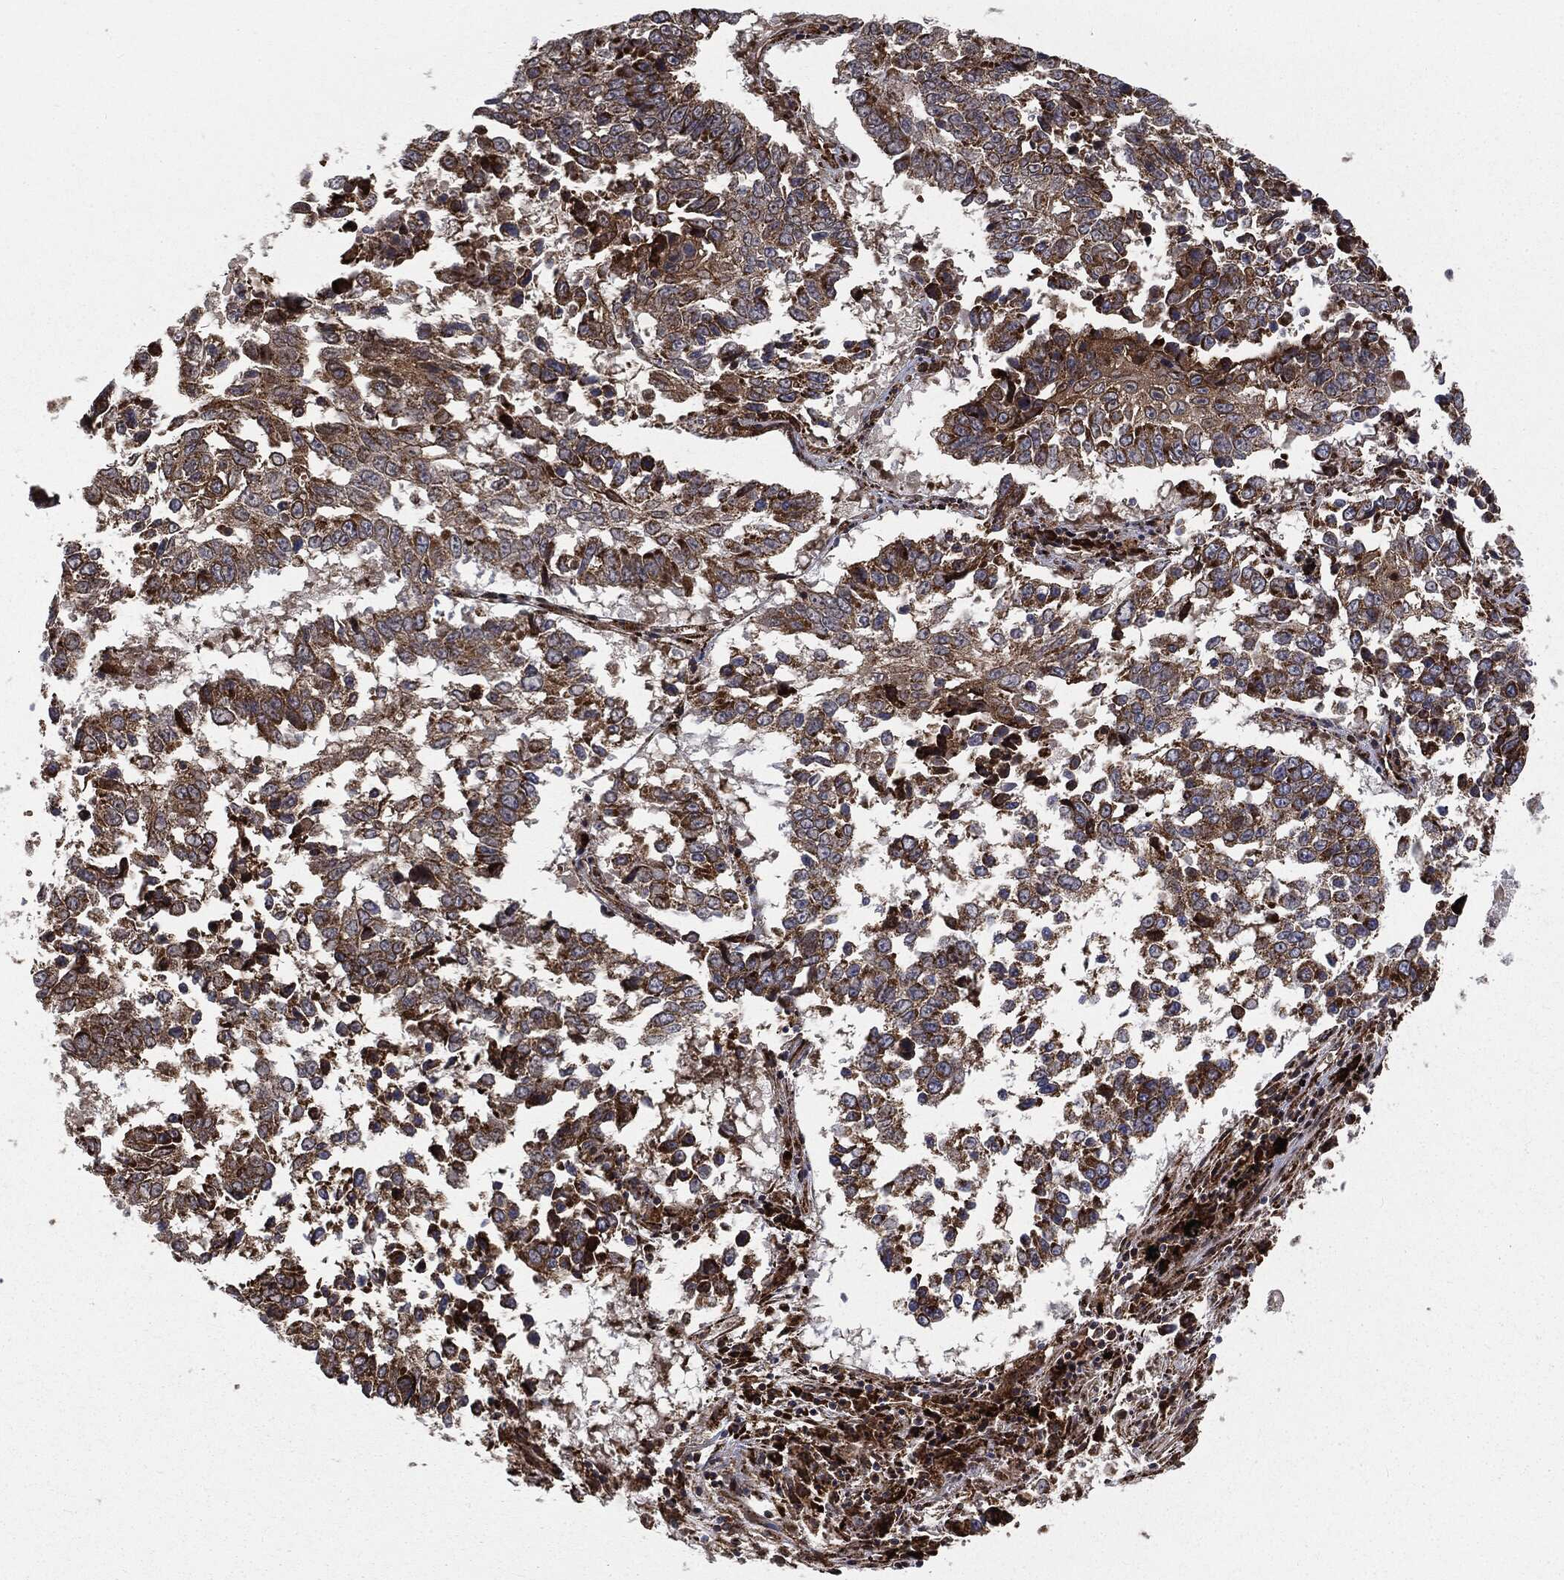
{"staining": {"intensity": "moderate", "quantity": ">75%", "location": "cytoplasmic/membranous"}, "tissue": "lung cancer", "cell_type": "Tumor cells", "image_type": "cancer", "snomed": [{"axis": "morphology", "description": "Squamous cell carcinoma, NOS"}, {"axis": "topography", "description": "Lung"}], "caption": "A photomicrograph of lung squamous cell carcinoma stained for a protein displays moderate cytoplasmic/membranous brown staining in tumor cells.", "gene": "CYLD", "patient": {"sex": "male", "age": 82}}